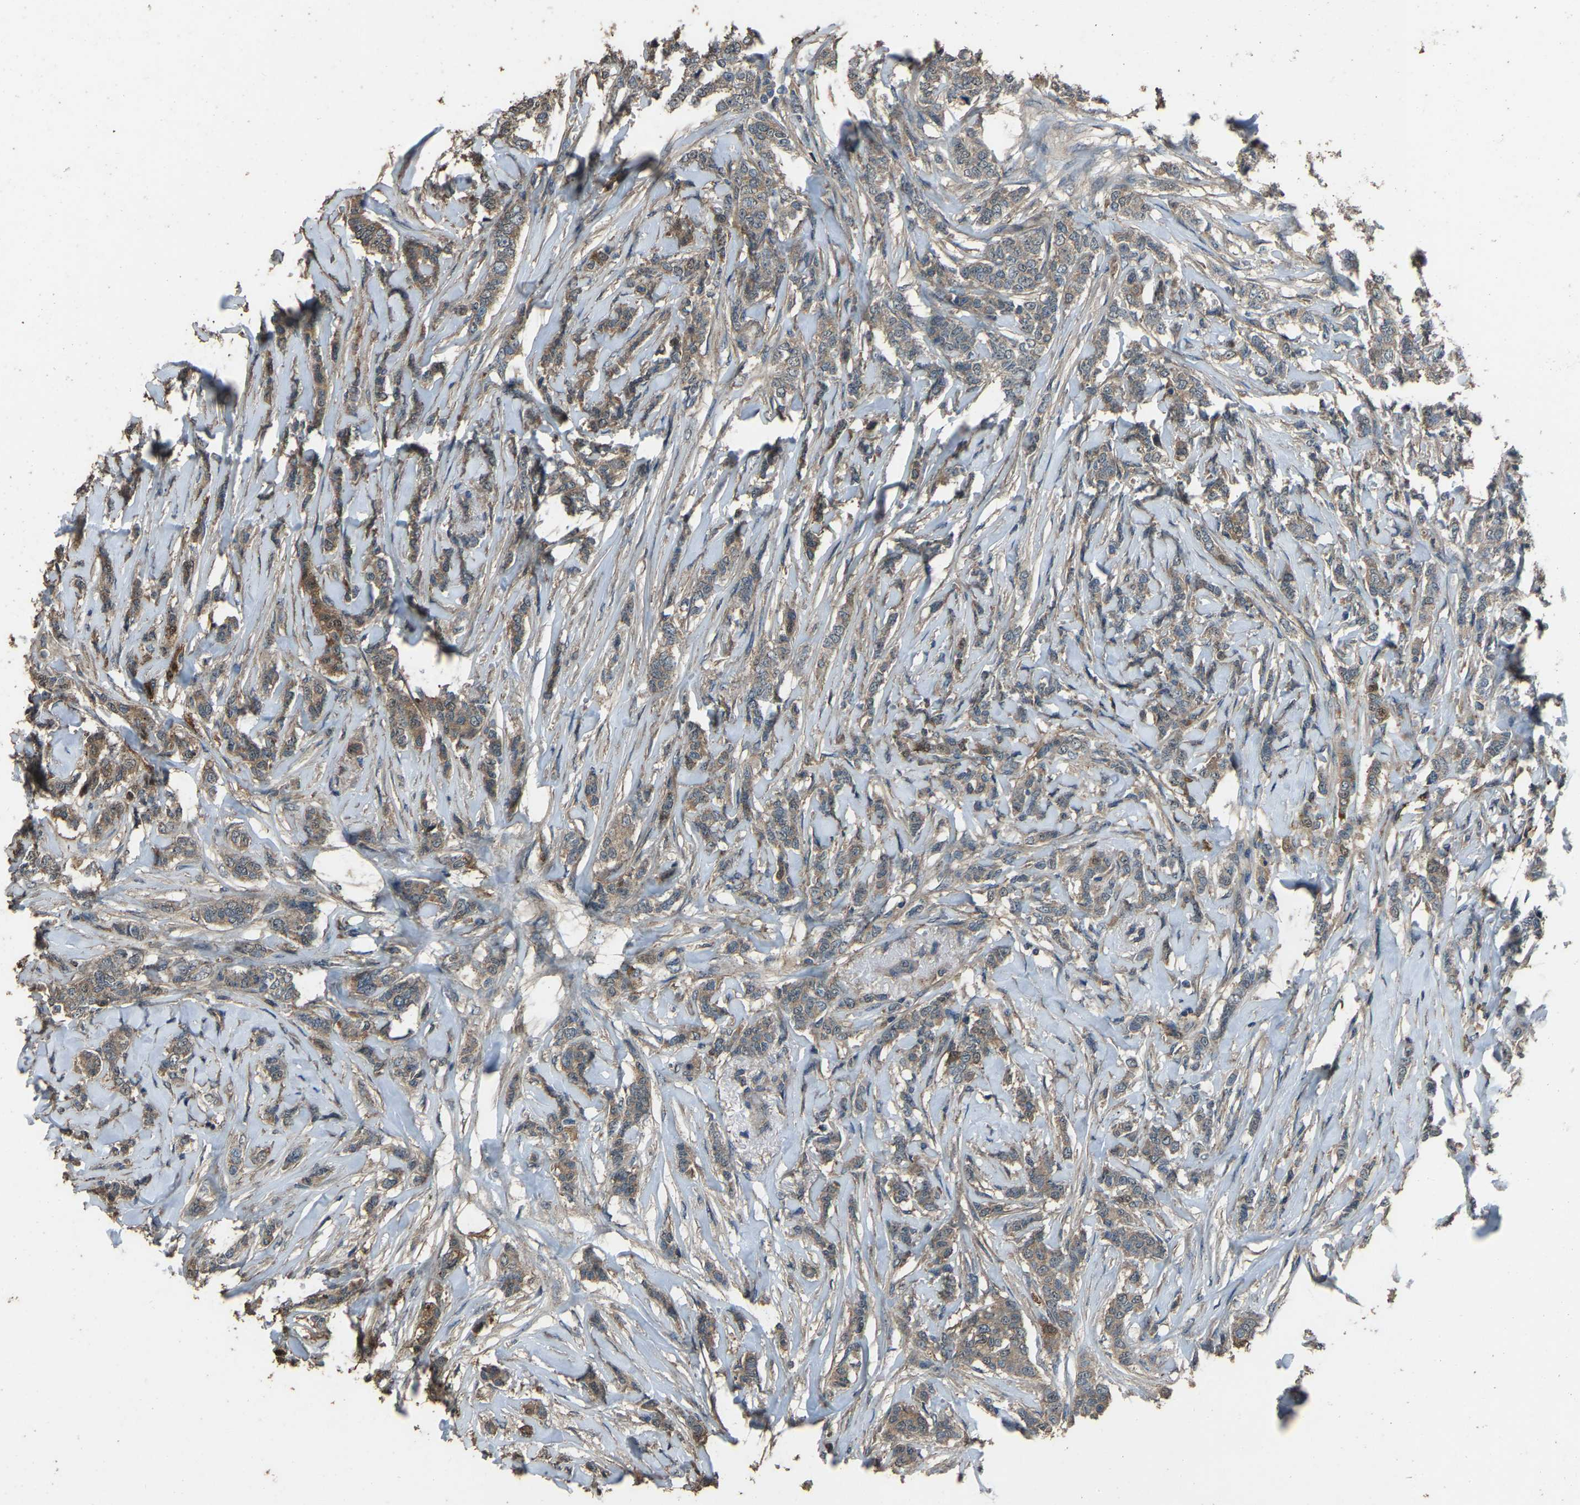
{"staining": {"intensity": "weak", "quantity": ">75%", "location": "cytoplasmic/membranous"}, "tissue": "breast cancer", "cell_type": "Tumor cells", "image_type": "cancer", "snomed": [{"axis": "morphology", "description": "Lobular carcinoma"}, {"axis": "topography", "description": "Skin"}, {"axis": "topography", "description": "Breast"}], "caption": "High-magnification brightfield microscopy of lobular carcinoma (breast) stained with DAB (3,3'-diaminobenzidine) (brown) and counterstained with hematoxylin (blue). tumor cells exhibit weak cytoplasmic/membranous expression is present in approximately>75% of cells.", "gene": "SLC4A2", "patient": {"sex": "female", "age": 46}}